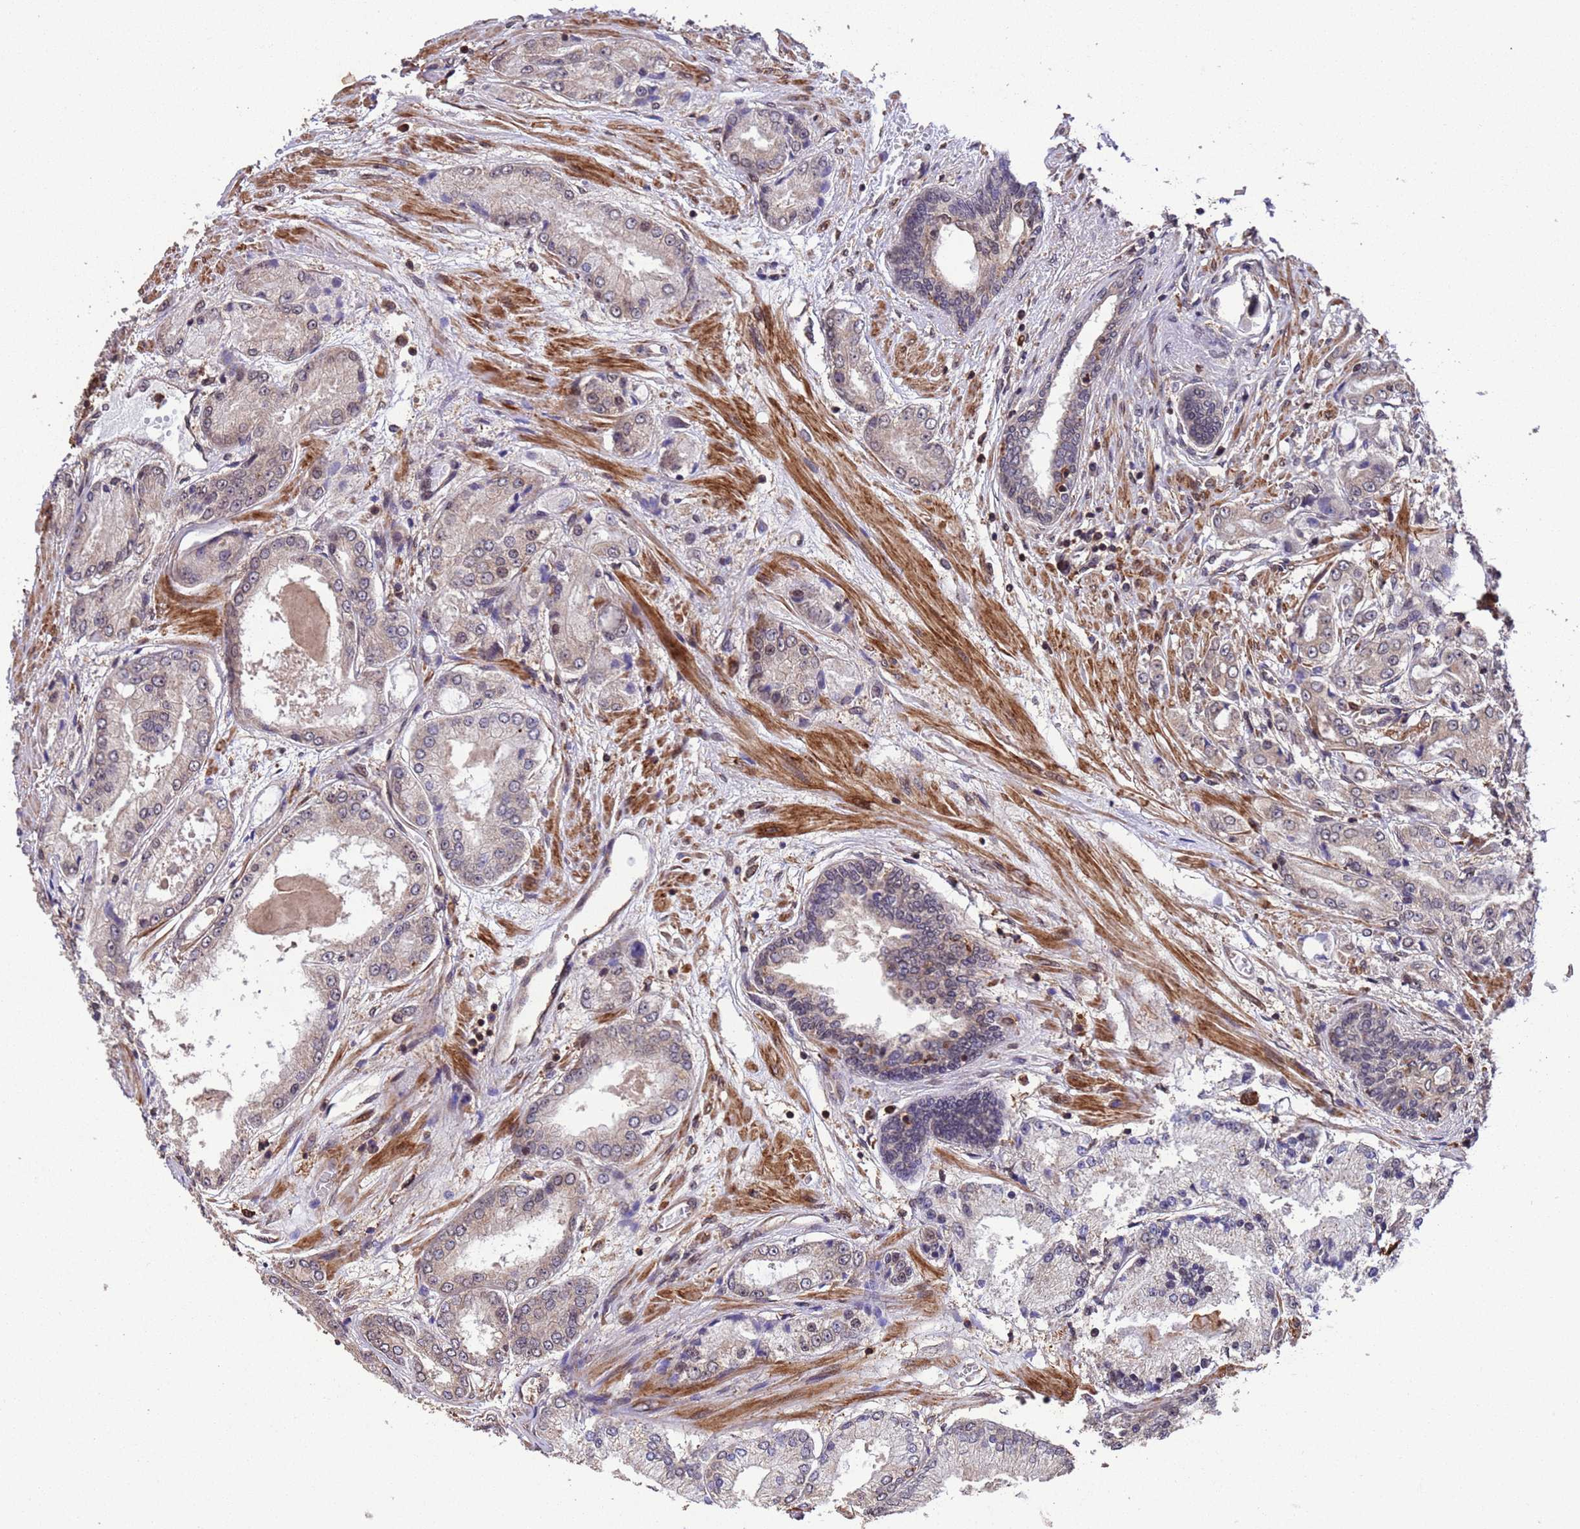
{"staining": {"intensity": "weak", "quantity": "<25%", "location": "nuclear"}, "tissue": "prostate cancer", "cell_type": "Tumor cells", "image_type": "cancer", "snomed": [{"axis": "morphology", "description": "Adenocarcinoma, High grade"}, {"axis": "topography", "description": "Prostate"}], "caption": "Tumor cells show no significant staining in high-grade adenocarcinoma (prostate).", "gene": "VSTM4", "patient": {"sex": "male", "age": 59}}